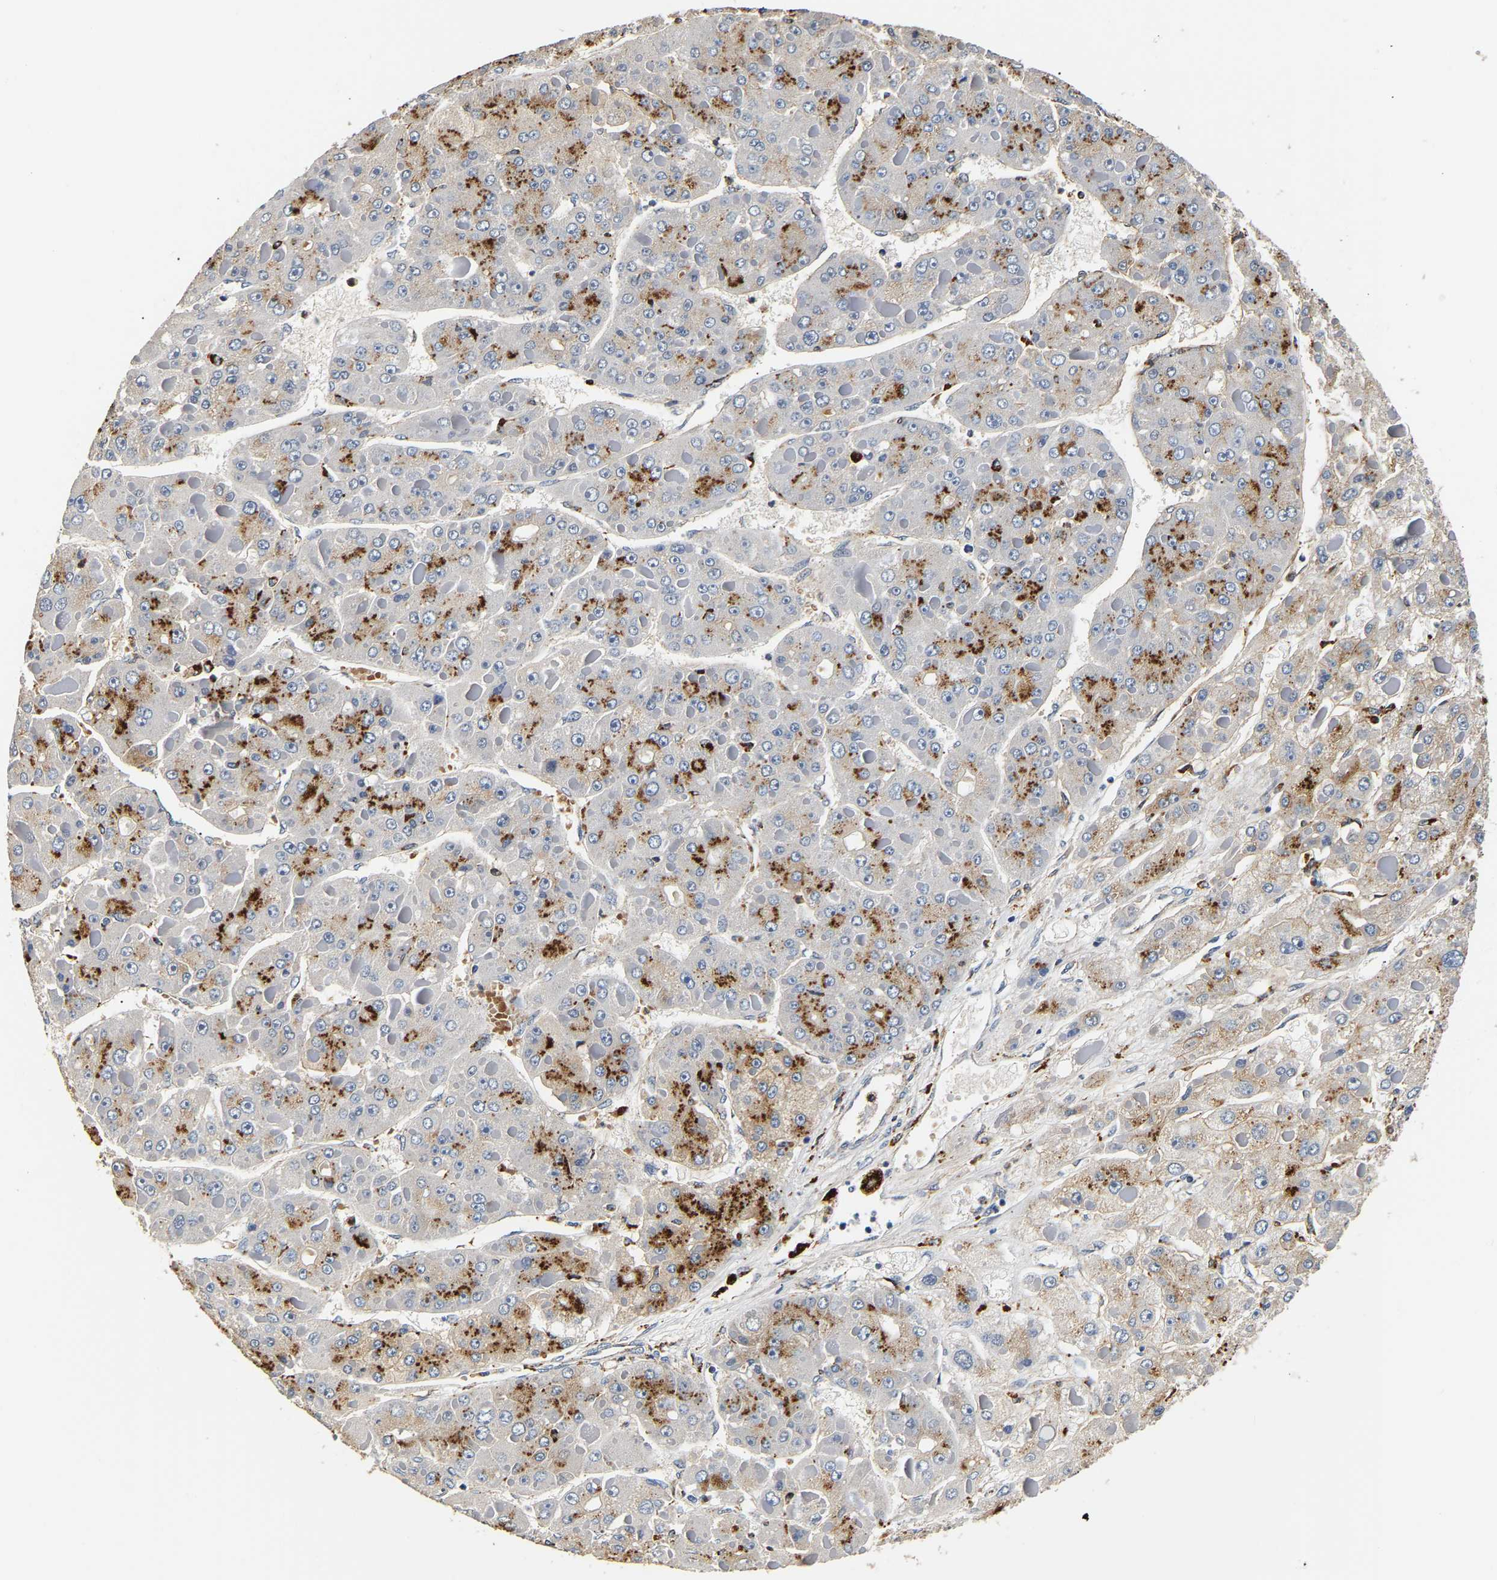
{"staining": {"intensity": "moderate", "quantity": "25%-75%", "location": "cytoplasmic/membranous"}, "tissue": "liver cancer", "cell_type": "Tumor cells", "image_type": "cancer", "snomed": [{"axis": "morphology", "description": "Carcinoma, Hepatocellular, NOS"}, {"axis": "topography", "description": "Liver"}], "caption": "Immunohistochemistry photomicrograph of hepatocellular carcinoma (liver) stained for a protein (brown), which shows medium levels of moderate cytoplasmic/membranous positivity in approximately 25%-75% of tumor cells.", "gene": "SMU1", "patient": {"sex": "female", "age": 73}}